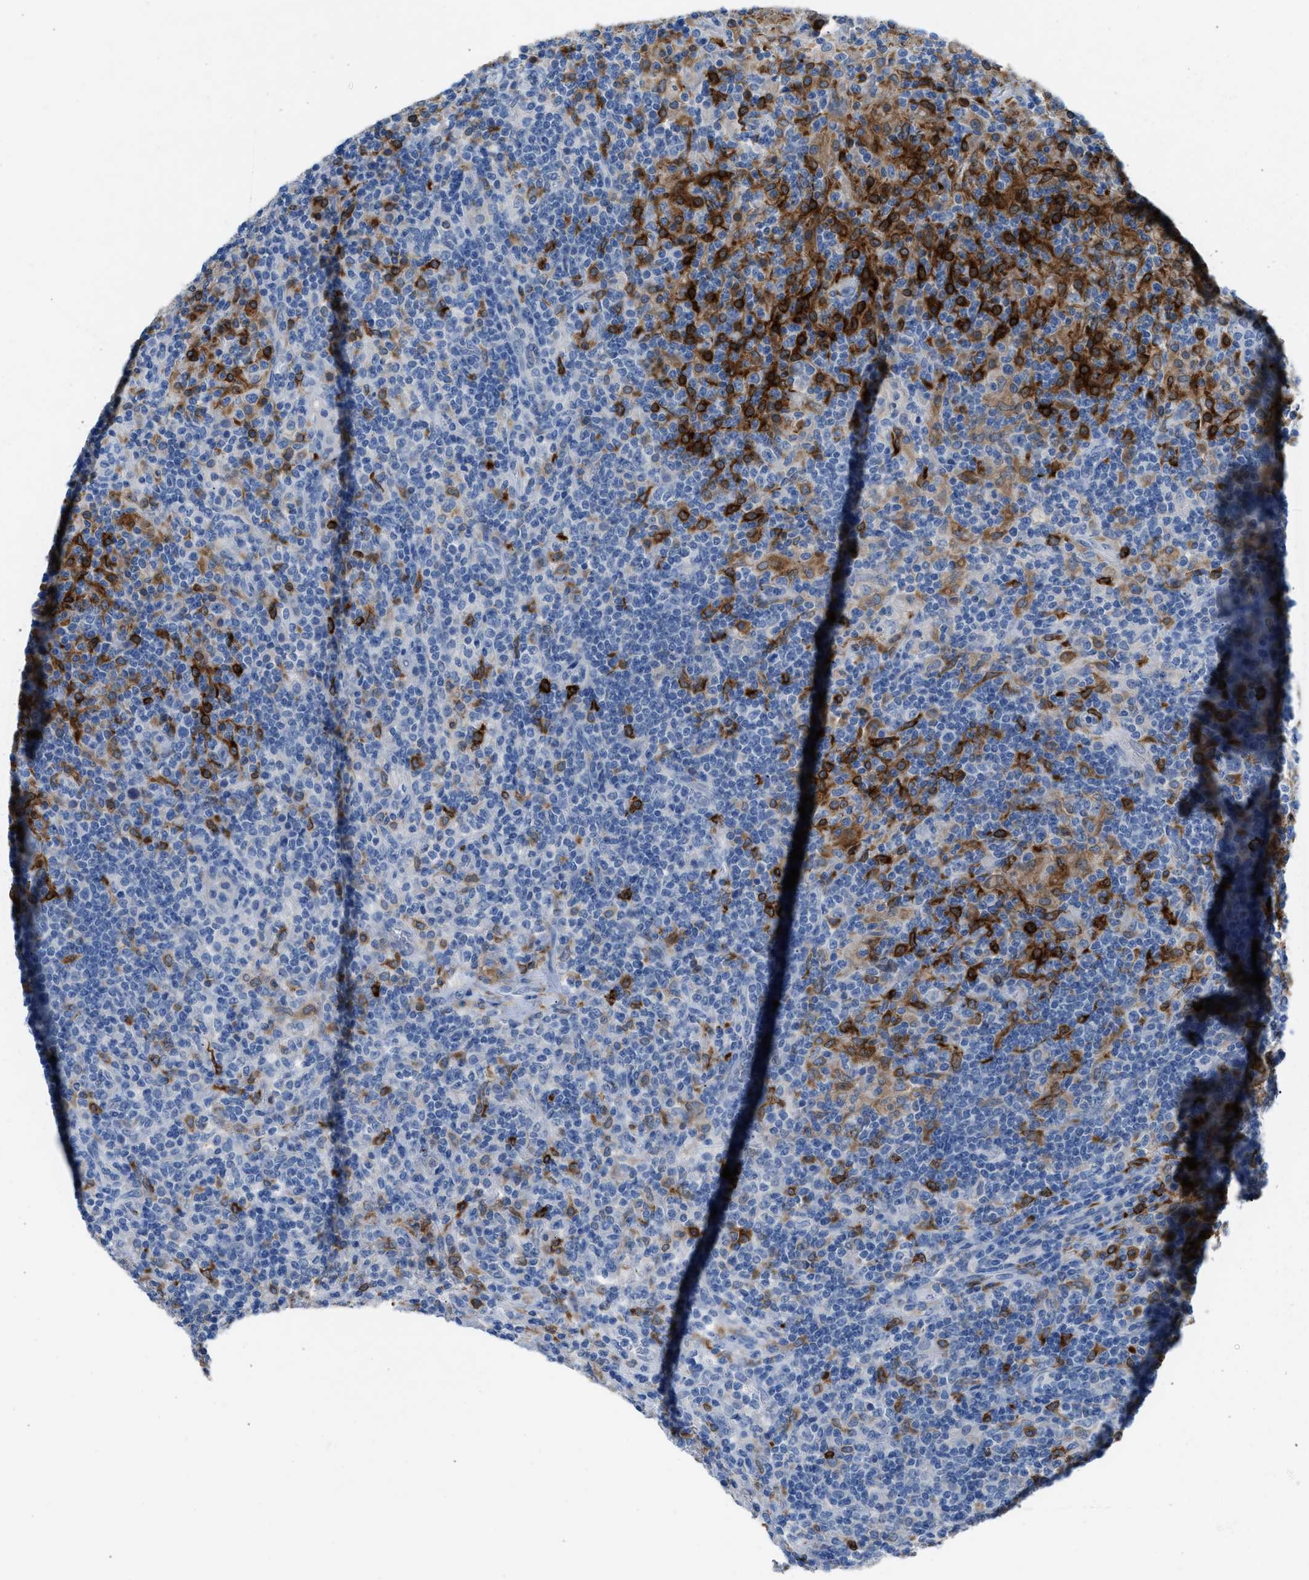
{"staining": {"intensity": "negative", "quantity": "none", "location": "none"}, "tissue": "lymphoma", "cell_type": "Tumor cells", "image_type": "cancer", "snomed": [{"axis": "morphology", "description": "Hodgkin's disease, NOS"}, {"axis": "topography", "description": "Lymph node"}], "caption": "High magnification brightfield microscopy of lymphoma stained with DAB (3,3'-diaminobenzidine) (brown) and counterstained with hematoxylin (blue): tumor cells show no significant staining. (DAB (3,3'-diaminobenzidine) immunohistochemistry (IHC) visualized using brightfield microscopy, high magnification).", "gene": "CLEC10A", "patient": {"sex": "male", "age": 70}}